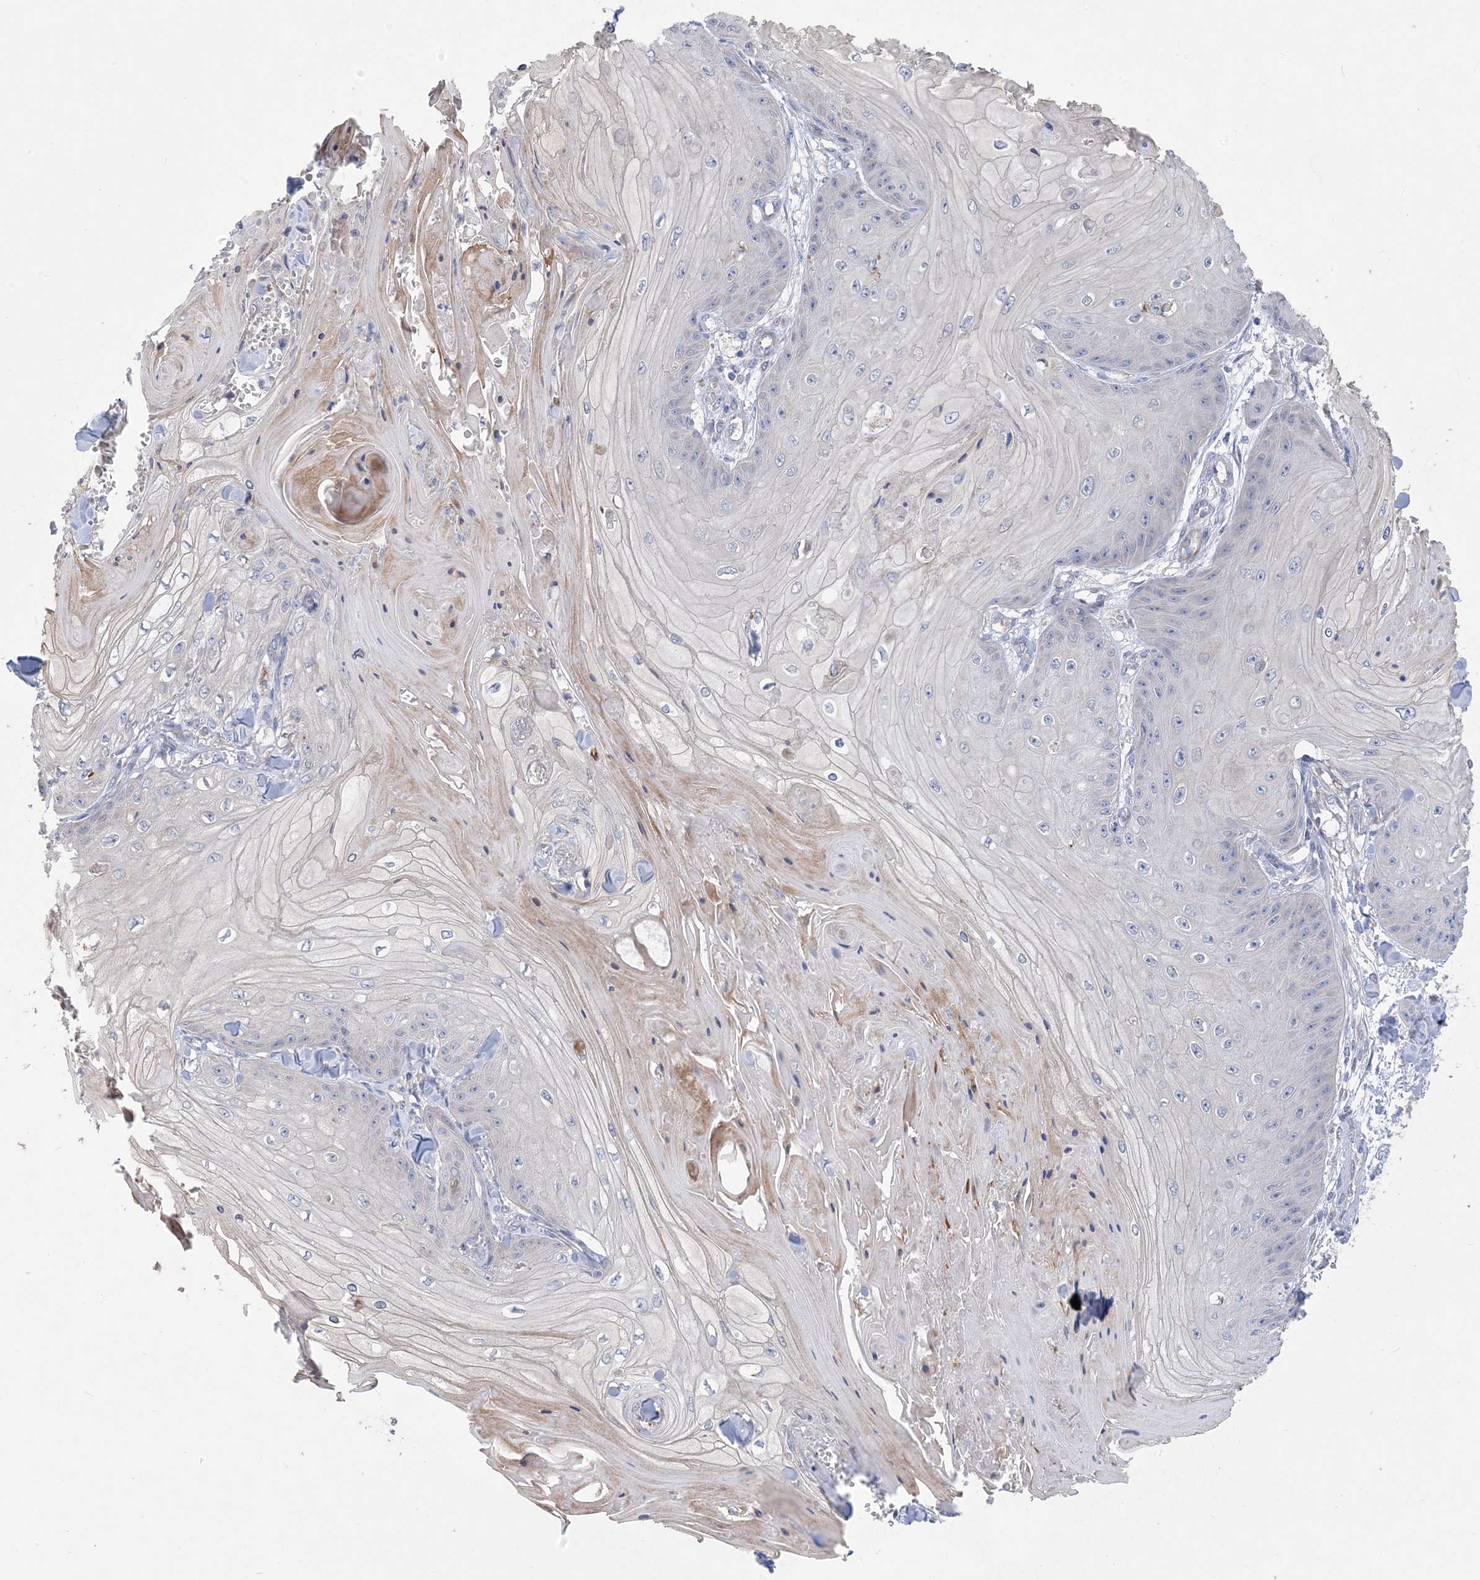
{"staining": {"intensity": "negative", "quantity": "none", "location": "none"}, "tissue": "skin cancer", "cell_type": "Tumor cells", "image_type": "cancer", "snomed": [{"axis": "morphology", "description": "Squamous cell carcinoma, NOS"}, {"axis": "topography", "description": "Skin"}], "caption": "Squamous cell carcinoma (skin) was stained to show a protein in brown. There is no significant expression in tumor cells. The staining was performed using DAB (3,3'-diaminobenzidine) to visualize the protein expression in brown, while the nuclei were stained in blue with hematoxylin (Magnification: 20x).", "gene": "CLEC16A", "patient": {"sex": "male", "age": 74}}